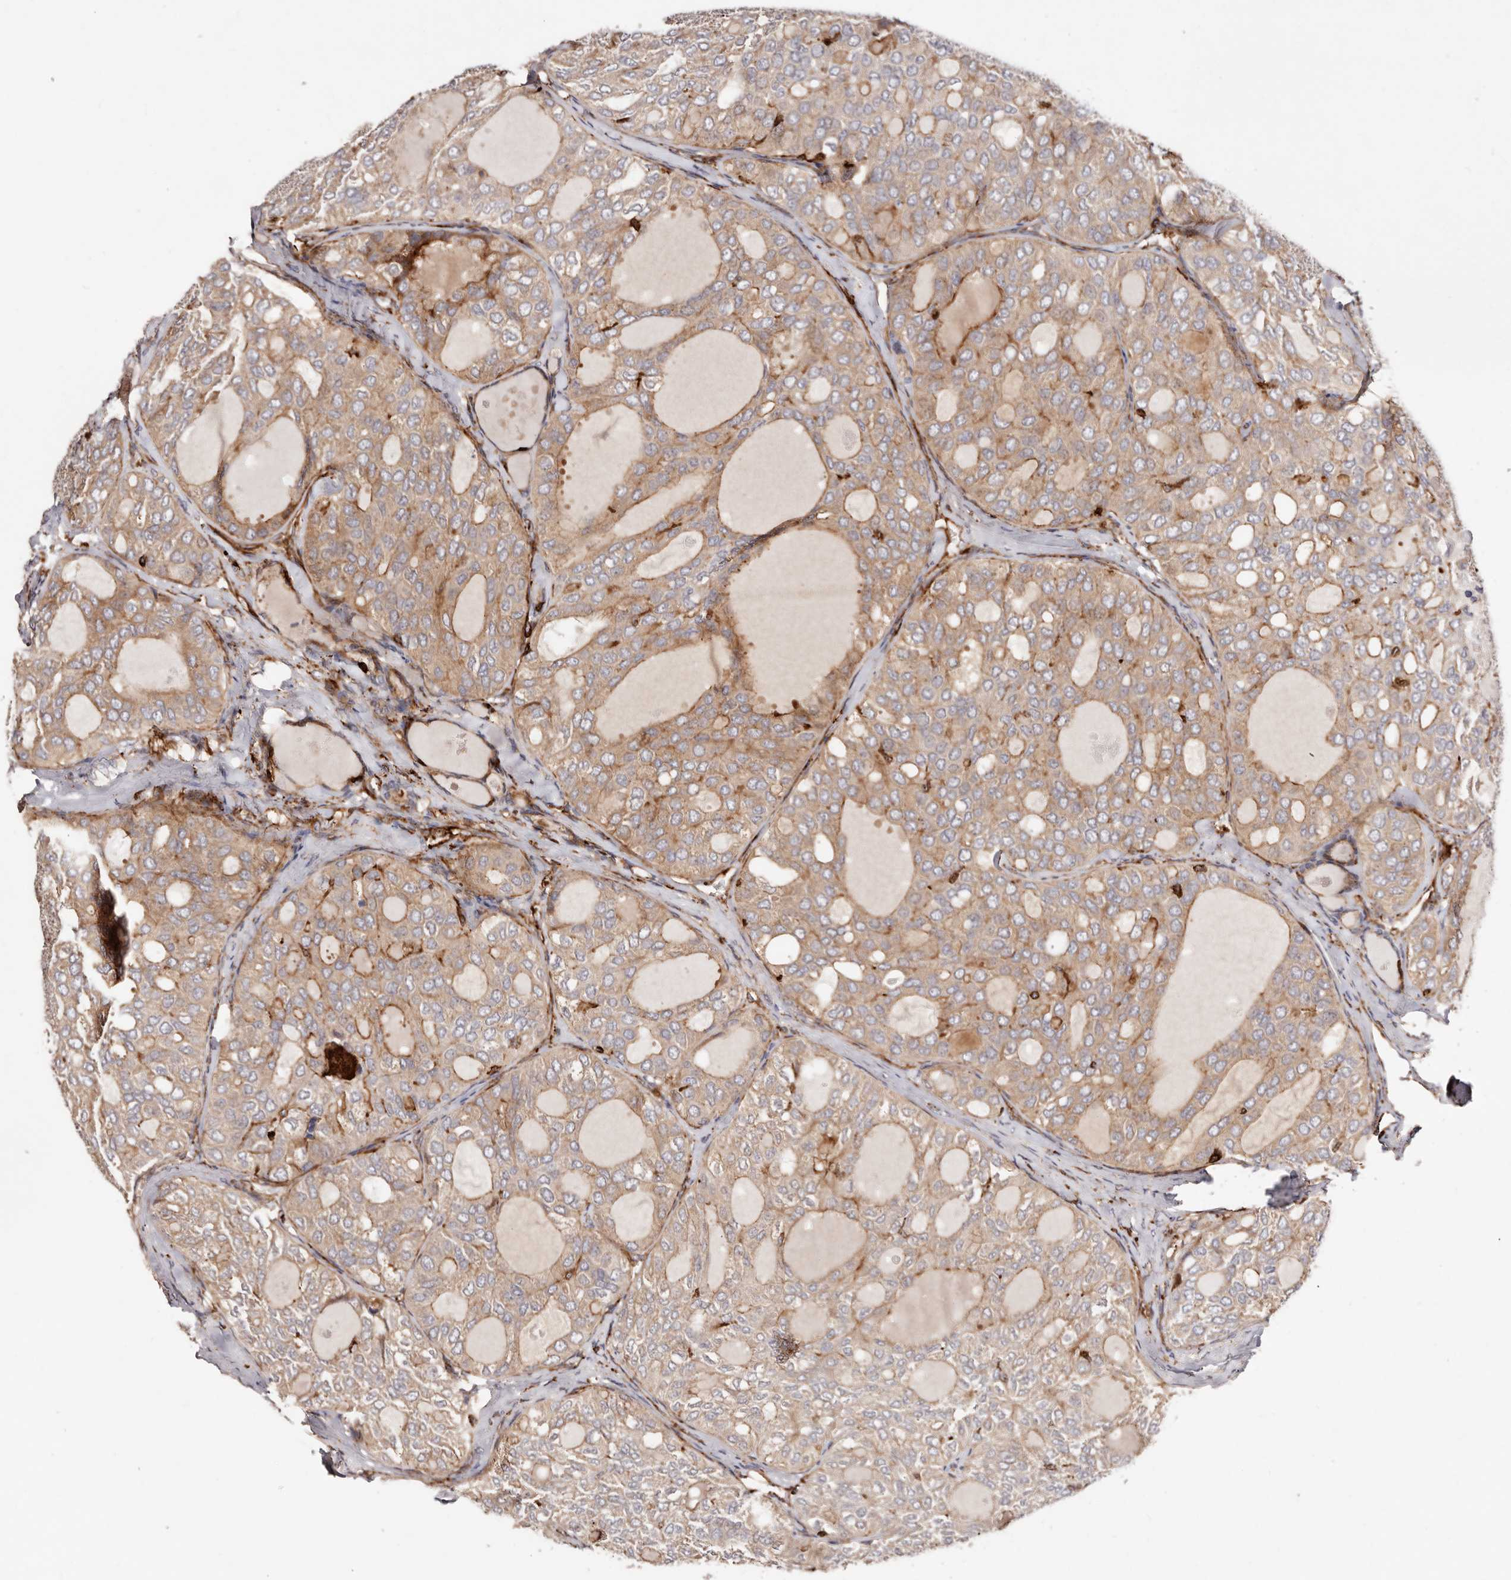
{"staining": {"intensity": "moderate", "quantity": ">75%", "location": "cytoplasmic/membranous"}, "tissue": "thyroid cancer", "cell_type": "Tumor cells", "image_type": "cancer", "snomed": [{"axis": "morphology", "description": "Follicular adenoma carcinoma, NOS"}, {"axis": "topography", "description": "Thyroid gland"}], "caption": "Thyroid cancer was stained to show a protein in brown. There is medium levels of moderate cytoplasmic/membranous staining in approximately >75% of tumor cells.", "gene": "PTPN22", "patient": {"sex": "male", "age": 75}}